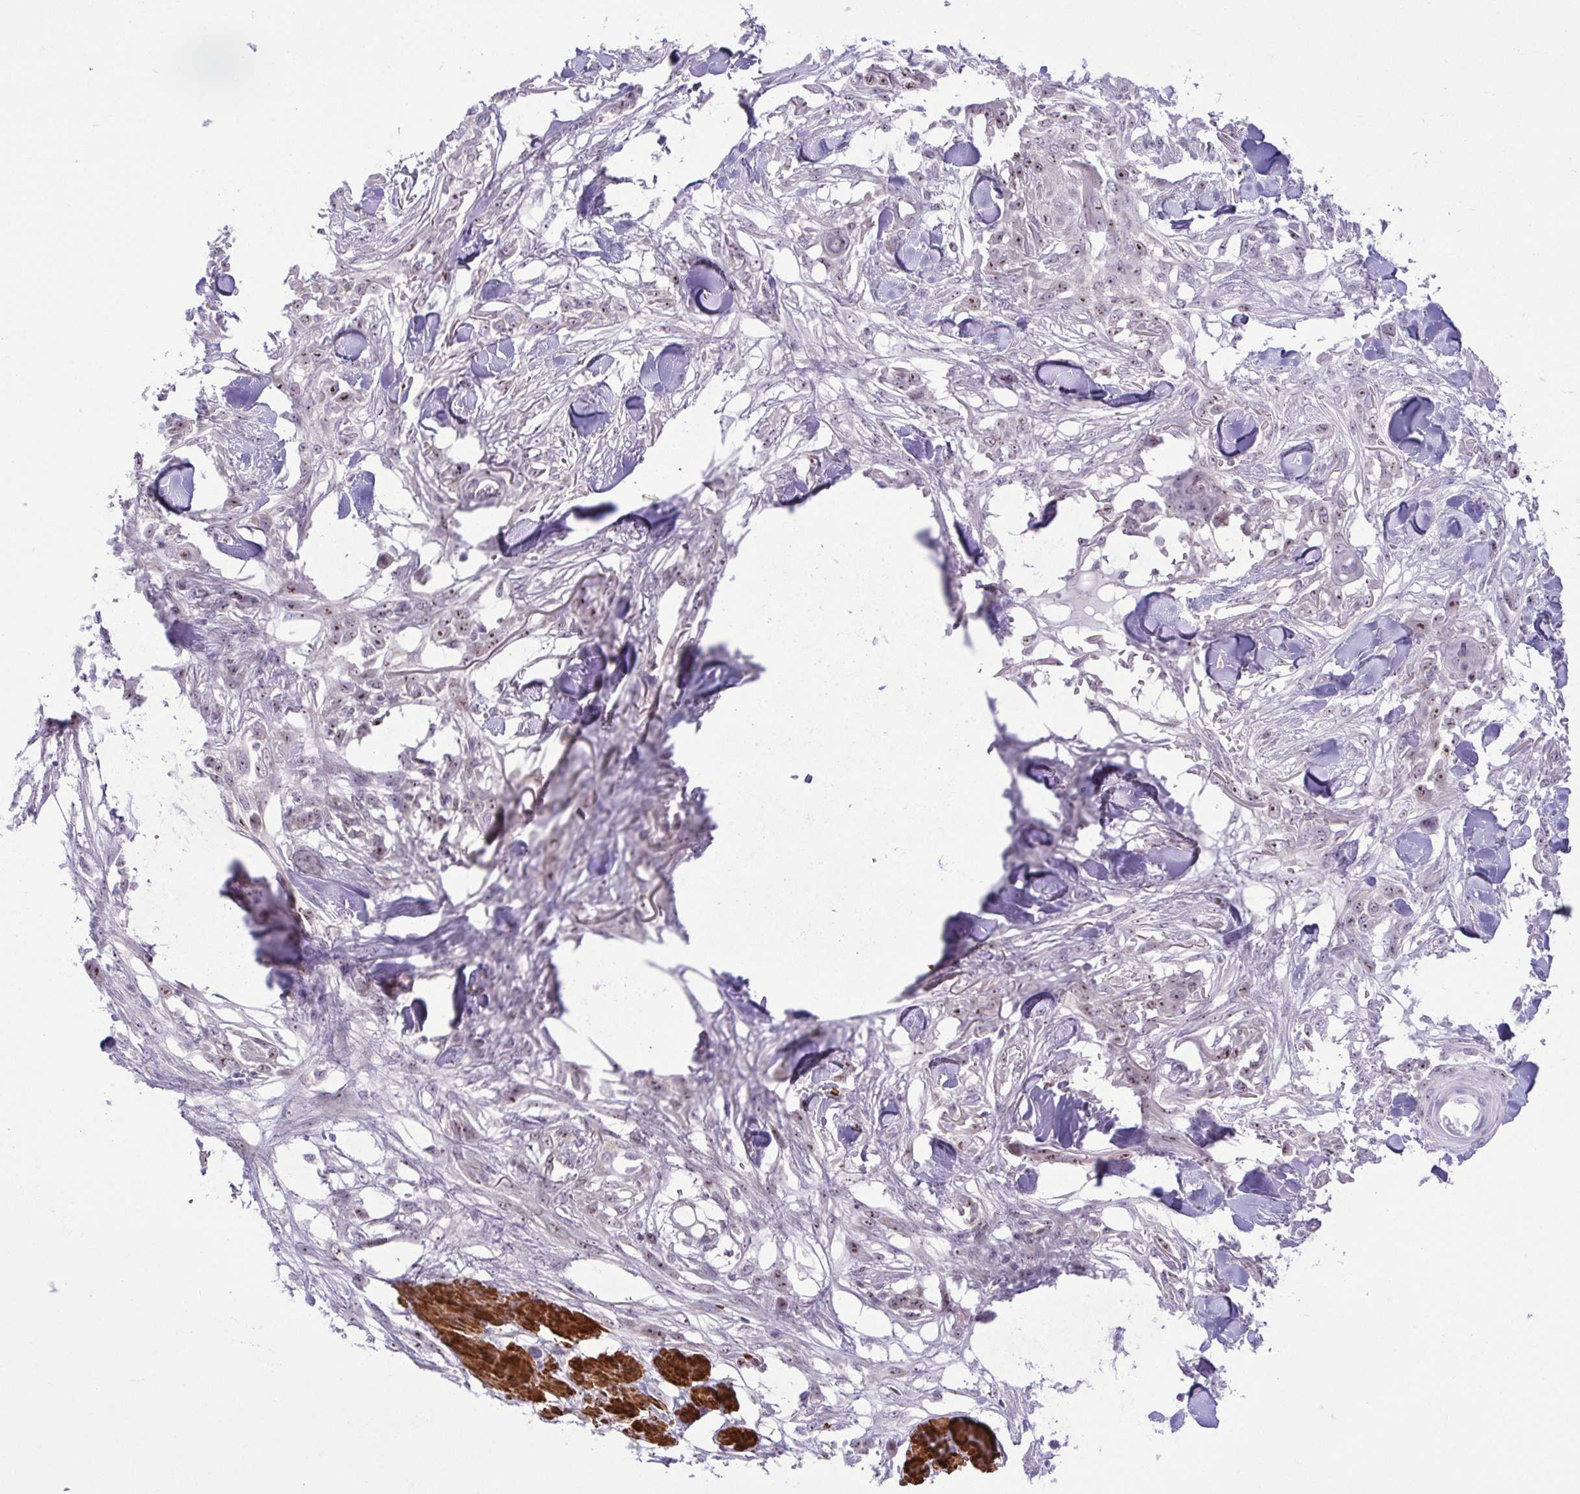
{"staining": {"intensity": "weak", "quantity": "<25%", "location": "nuclear"}, "tissue": "skin cancer", "cell_type": "Tumor cells", "image_type": "cancer", "snomed": [{"axis": "morphology", "description": "Squamous cell carcinoma, NOS"}, {"axis": "topography", "description": "Skin"}], "caption": "Immunohistochemistry of human skin squamous cell carcinoma exhibits no positivity in tumor cells.", "gene": "RSL24D1", "patient": {"sex": "female", "age": 59}}